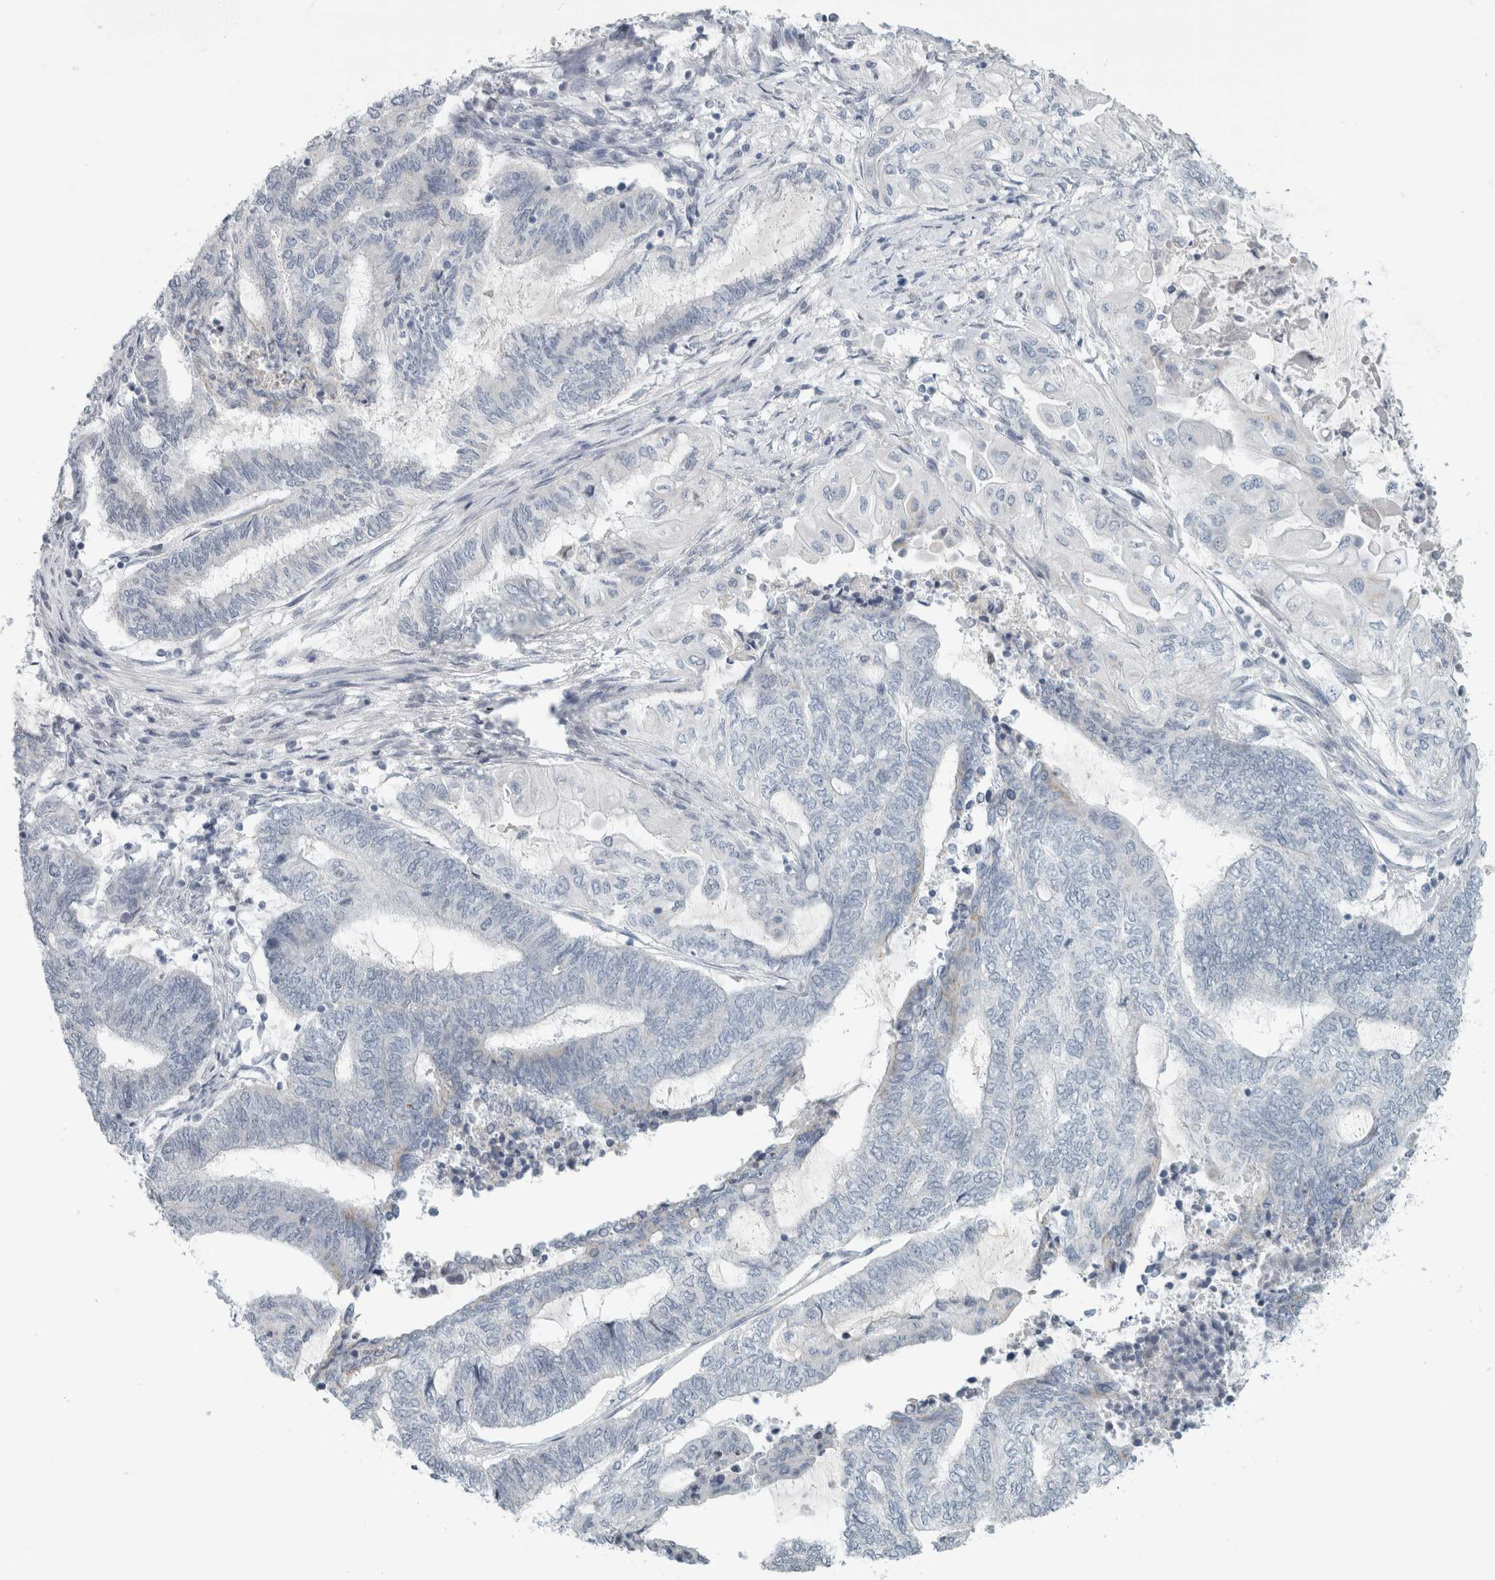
{"staining": {"intensity": "negative", "quantity": "none", "location": "none"}, "tissue": "endometrial cancer", "cell_type": "Tumor cells", "image_type": "cancer", "snomed": [{"axis": "morphology", "description": "Adenocarcinoma, NOS"}, {"axis": "topography", "description": "Uterus"}, {"axis": "topography", "description": "Endometrium"}], "caption": "There is no significant expression in tumor cells of endometrial cancer.", "gene": "TRIT1", "patient": {"sex": "female", "age": 70}}